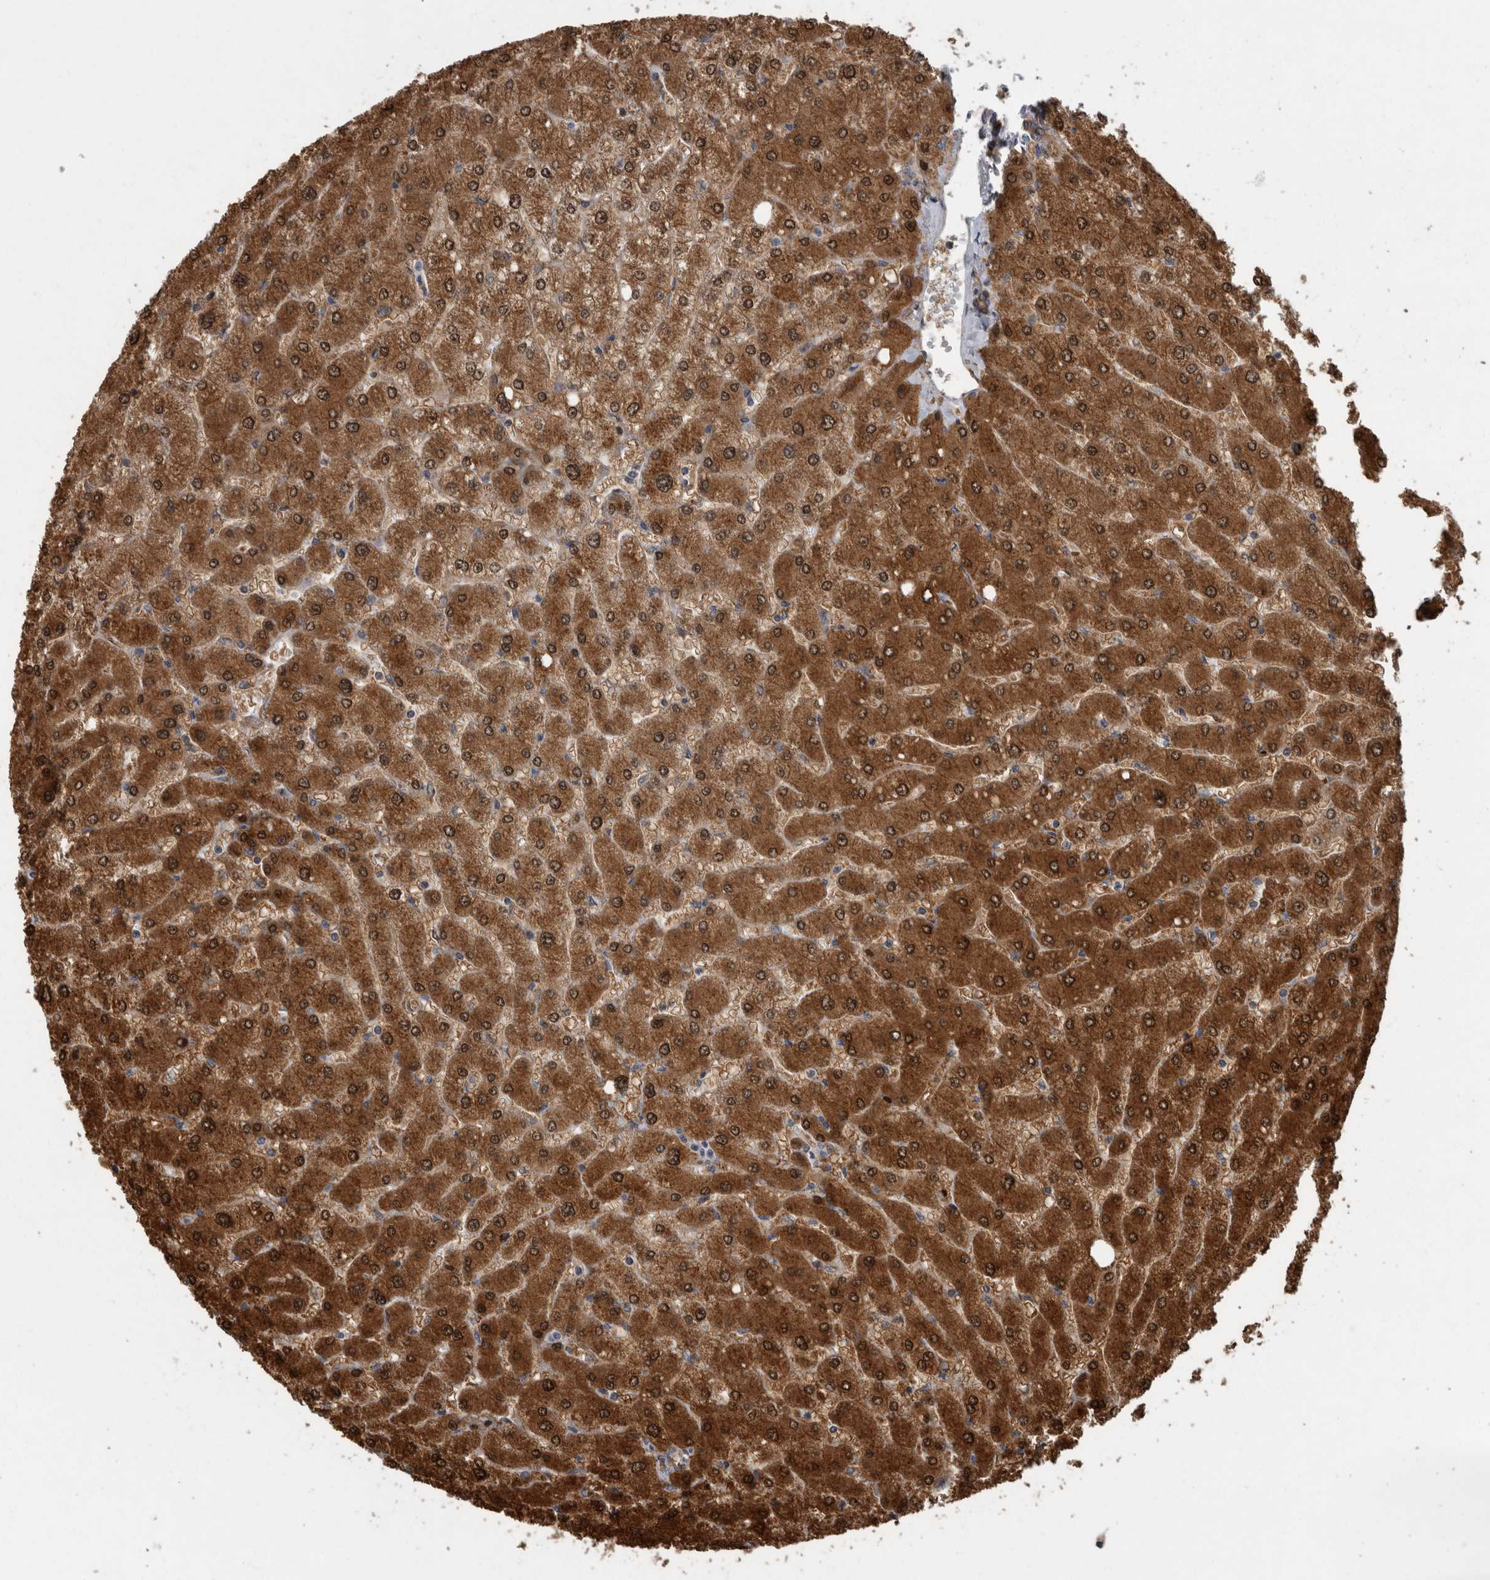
{"staining": {"intensity": "moderate", "quantity": ">75%", "location": "cytoplasmic/membranous"}, "tissue": "liver", "cell_type": "Cholangiocytes", "image_type": "normal", "snomed": [{"axis": "morphology", "description": "Normal tissue, NOS"}, {"axis": "topography", "description": "Liver"}], "caption": "Protein staining of unremarkable liver reveals moderate cytoplasmic/membranous staining in about >75% of cholangiocytes. Using DAB (3,3'-diaminobenzidine) (brown) and hematoxylin (blue) stains, captured at high magnification using brightfield microscopy.", "gene": "LMAN2L", "patient": {"sex": "male", "age": 55}}